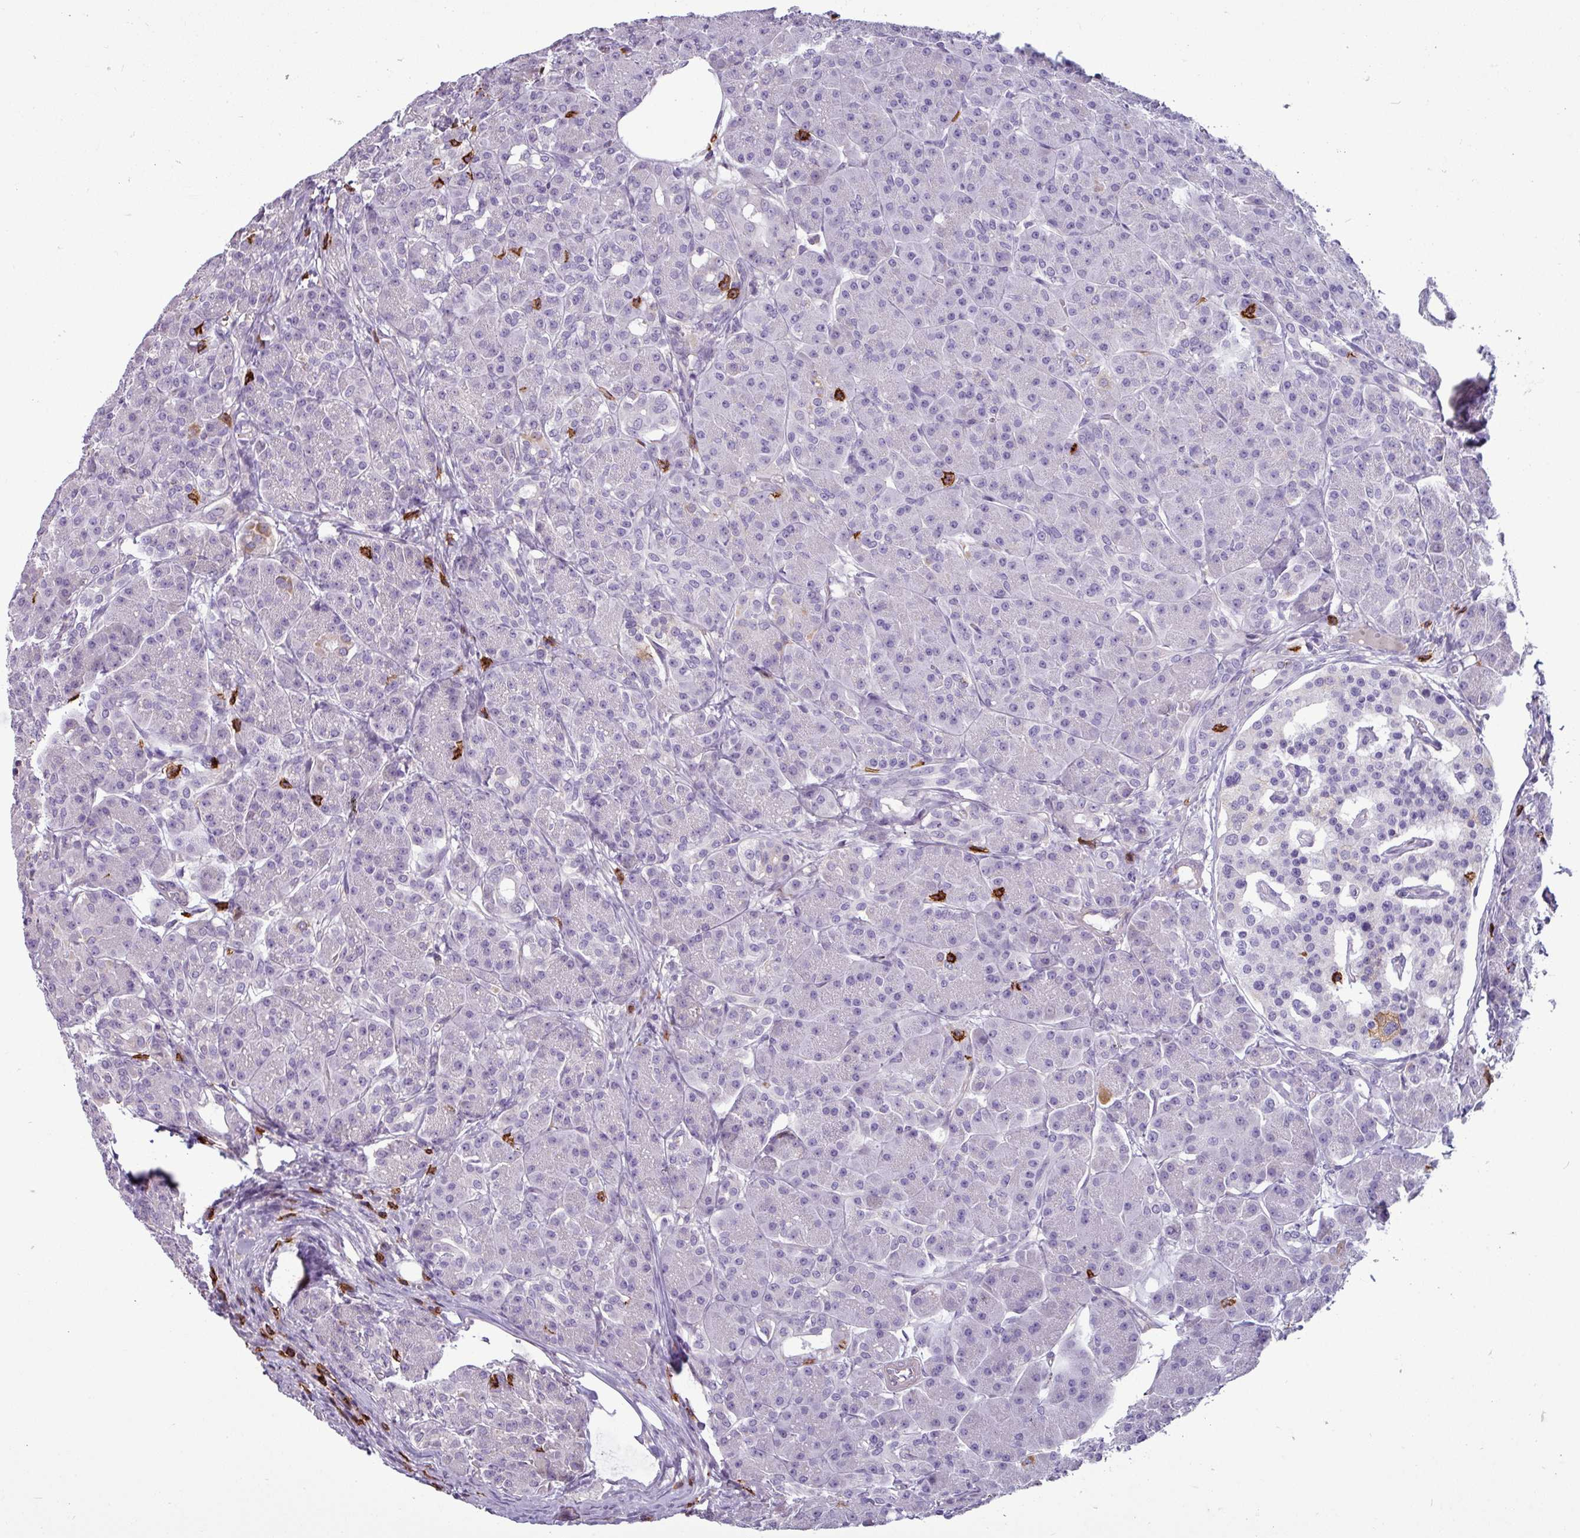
{"staining": {"intensity": "negative", "quantity": "none", "location": "none"}, "tissue": "pancreas", "cell_type": "Exocrine glandular cells", "image_type": "normal", "snomed": [{"axis": "morphology", "description": "Normal tissue, NOS"}, {"axis": "topography", "description": "Pancreas"}], "caption": "Immunohistochemistry micrograph of normal pancreas stained for a protein (brown), which exhibits no positivity in exocrine glandular cells.", "gene": "CD8A", "patient": {"sex": "male", "age": 63}}